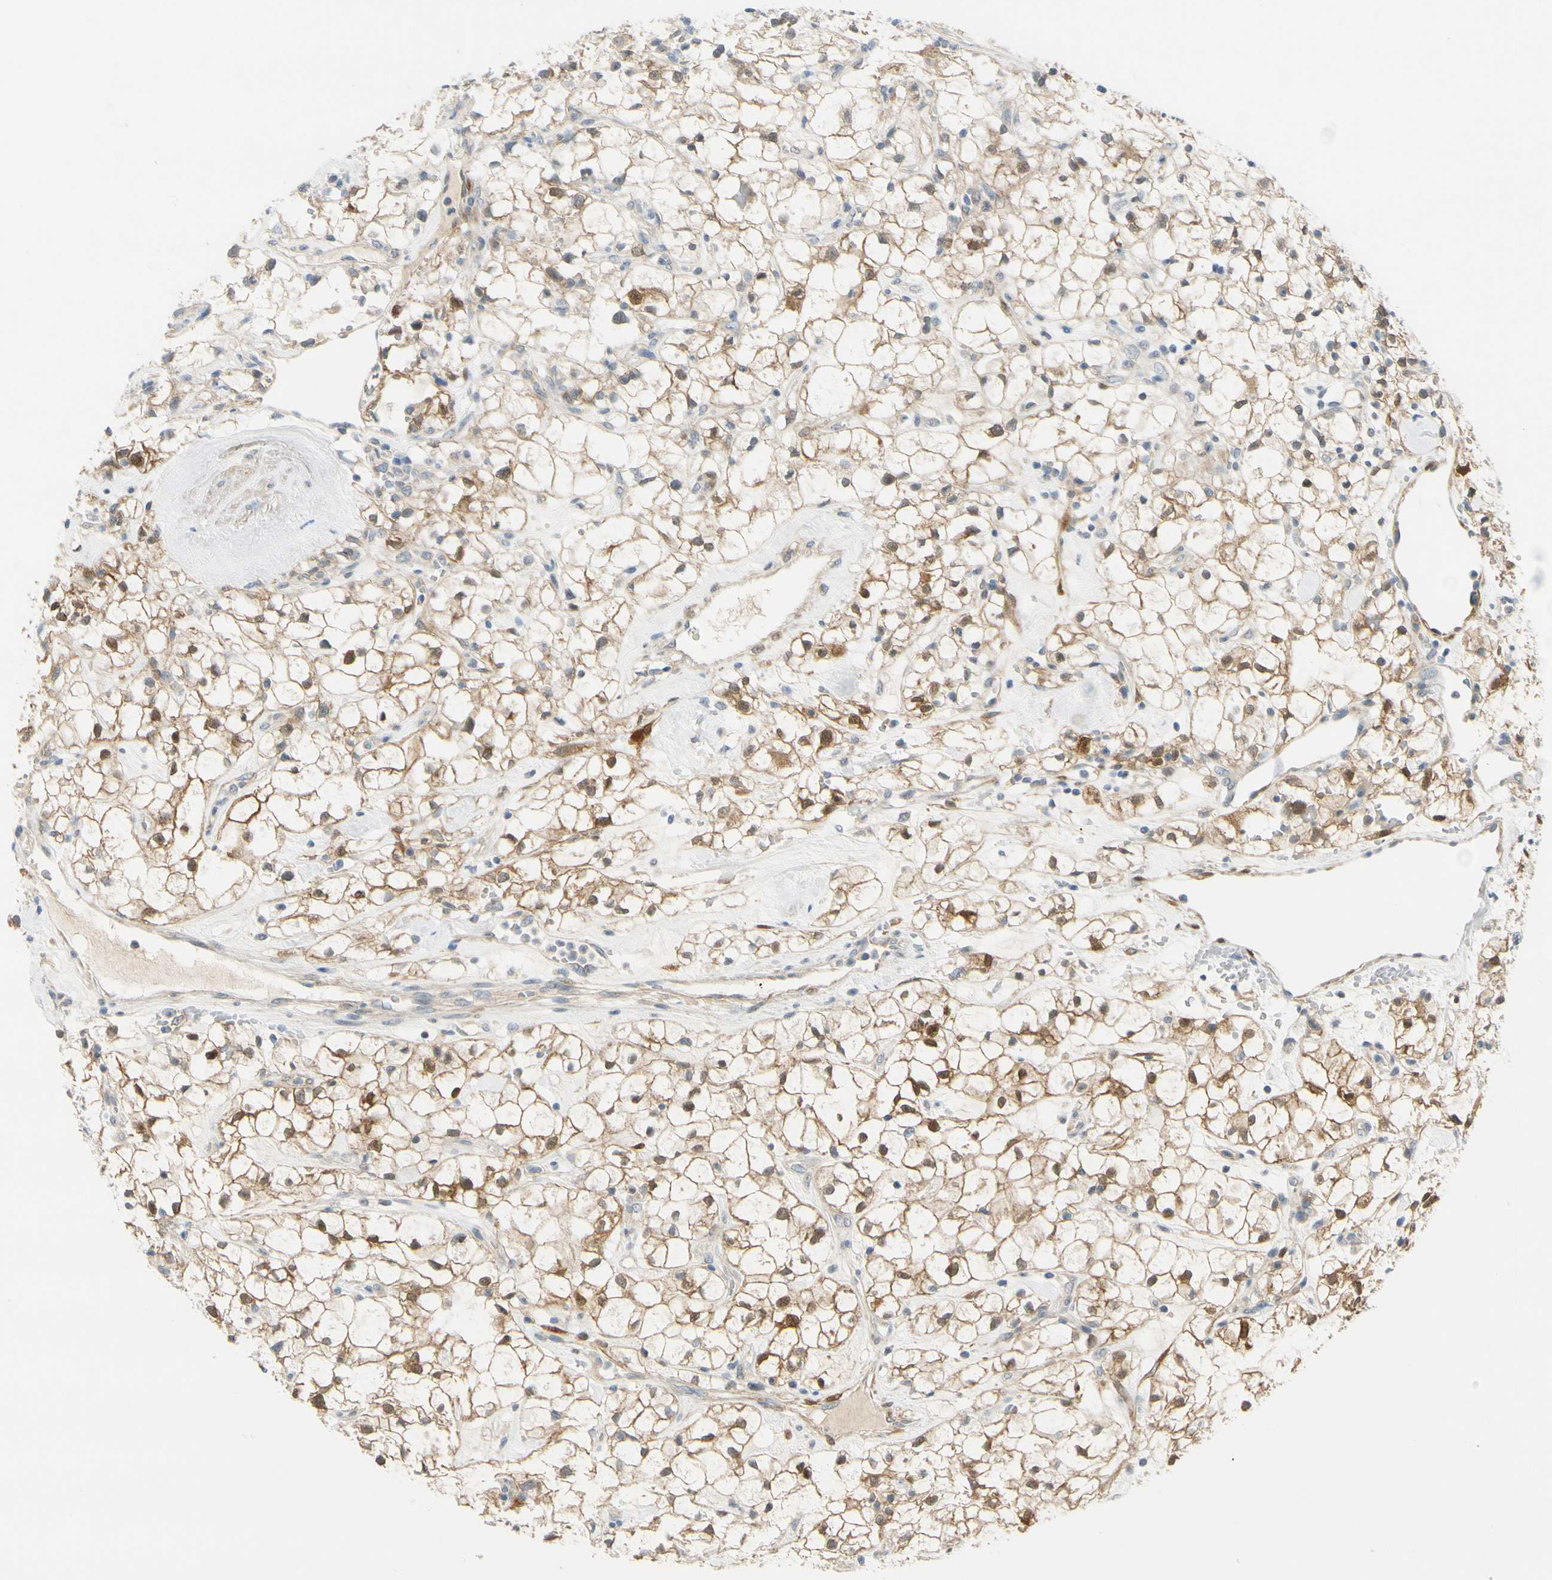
{"staining": {"intensity": "moderate", "quantity": ">75%", "location": "cytoplasmic/membranous,nuclear"}, "tissue": "renal cancer", "cell_type": "Tumor cells", "image_type": "cancer", "snomed": [{"axis": "morphology", "description": "Adenocarcinoma, NOS"}, {"axis": "topography", "description": "Kidney"}], "caption": "DAB immunohistochemical staining of human renal adenocarcinoma exhibits moderate cytoplasmic/membranous and nuclear protein staining in approximately >75% of tumor cells. Ihc stains the protein in brown and the nuclei are stained blue.", "gene": "FHL2", "patient": {"sex": "female", "age": 60}}